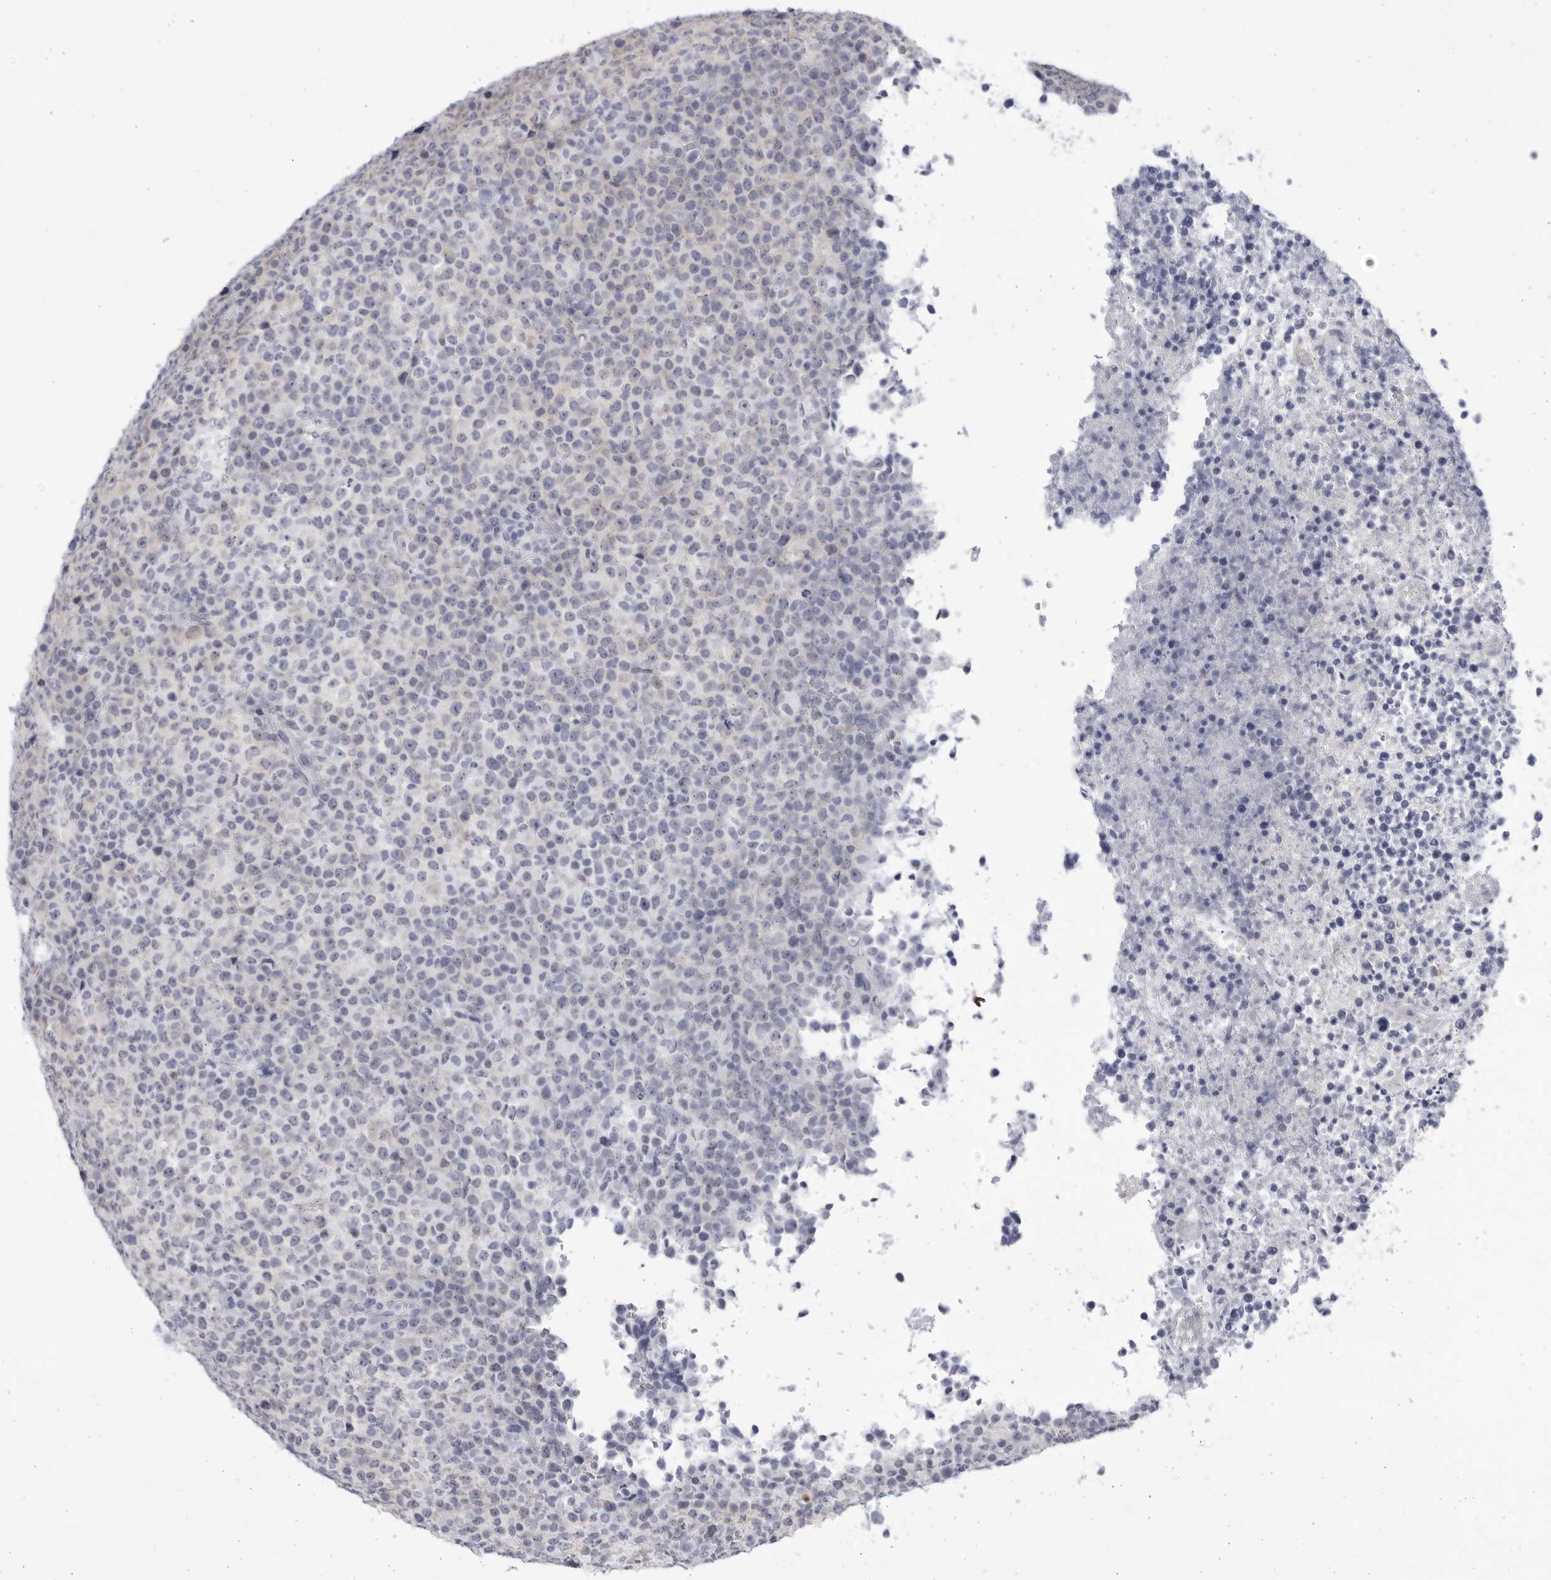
{"staining": {"intensity": "negative", "quantity": "none", "location": "none"}, "tissue": "lymphoma", "cell_type": "Tumor cells", "image_type": "cancer", "snomed": [{"axis": "morphology", "description": "Malignant lymphoma, non-Hodgkin's type, High grade"}, {"axis": "topography", "description": "Lymph node"}], "caption": "The histopathology image displays no significant staining in tumor cells of lymphoma.", "gene": "CCDC181", "patient": {"sex": "male", "age": 13}}